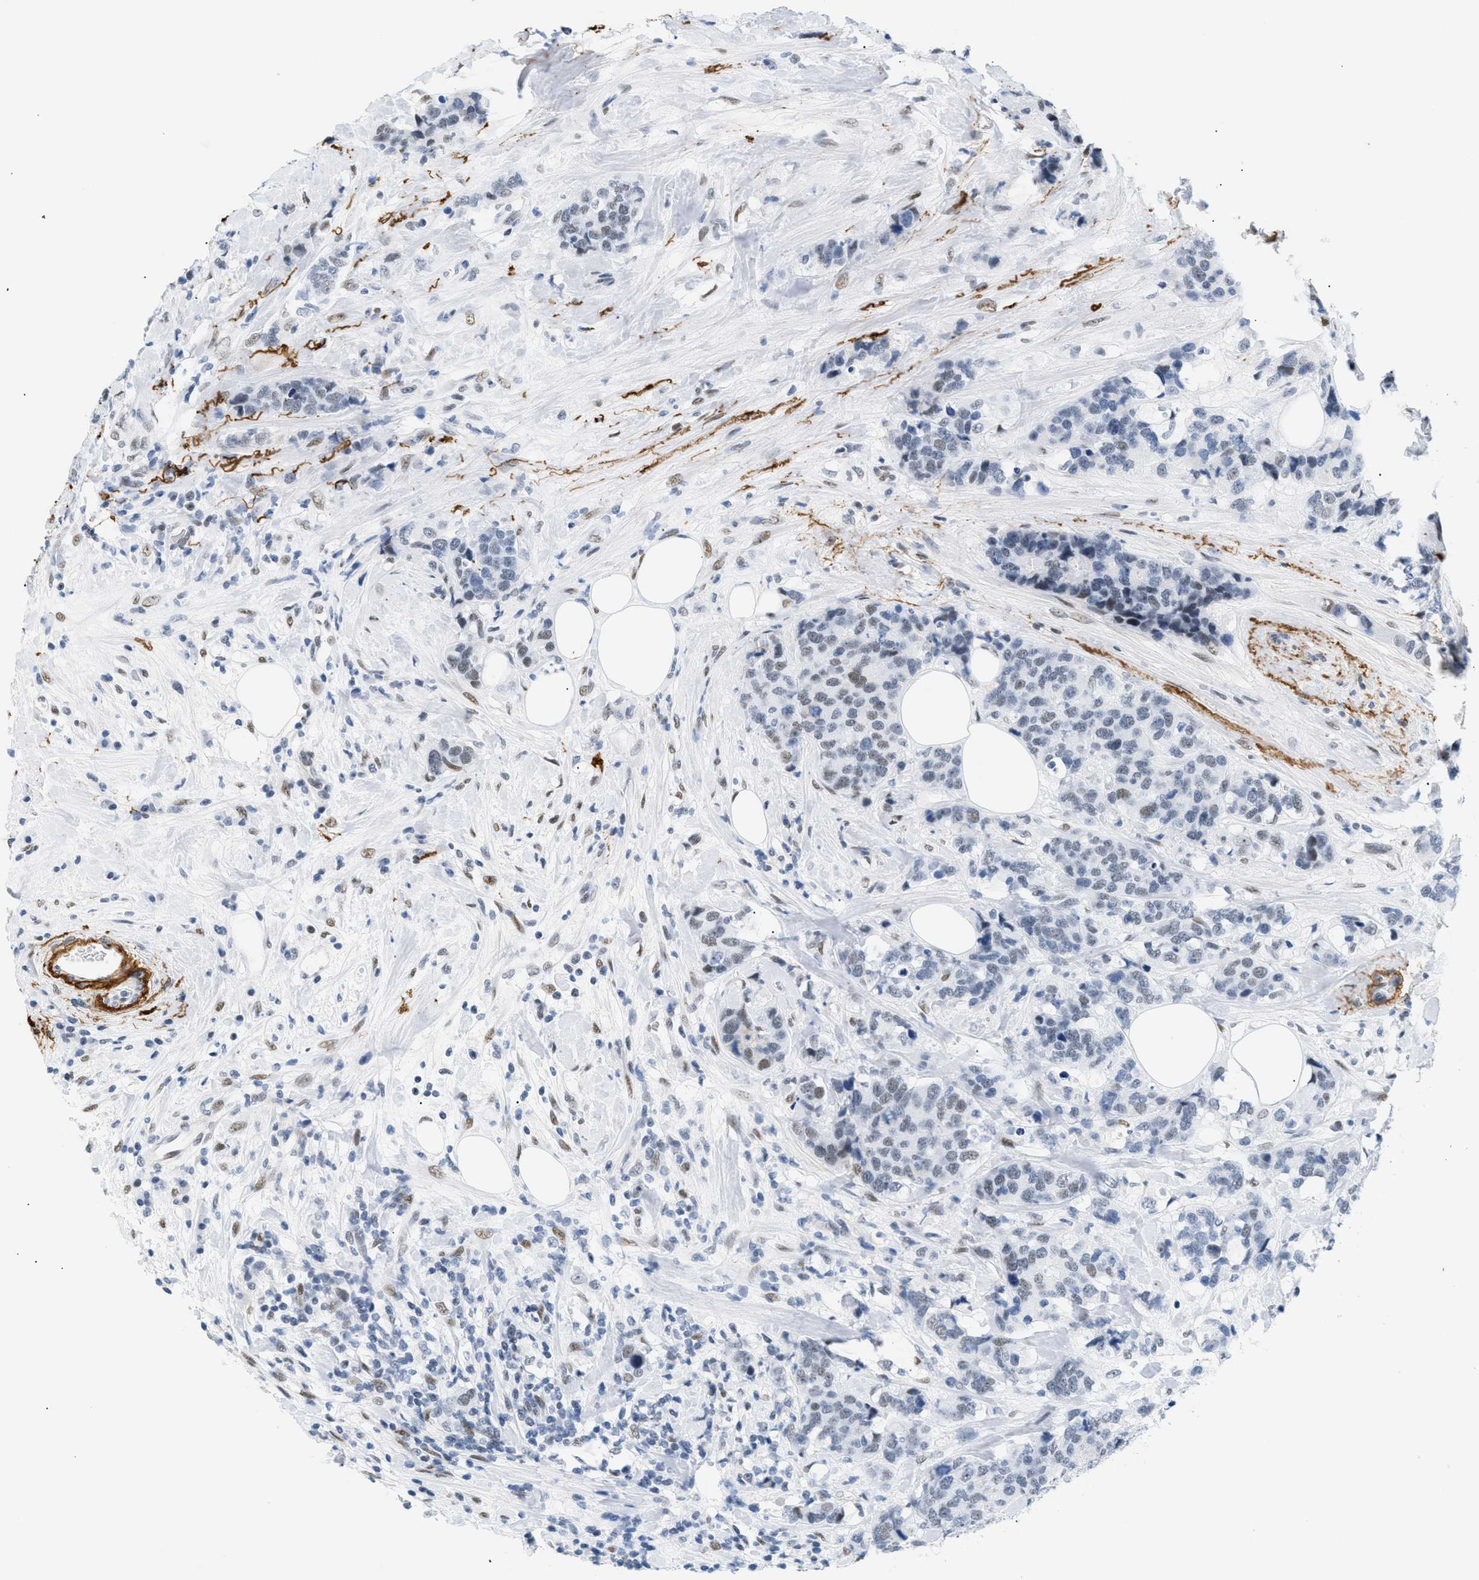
{"staining": {"intensity": "weak", "quantity": "<25%", "location": "nuclear"}, "tissue": "breast cancer", "cell_type": "Tumor cells", "image_type": "cancer", "snomed": [{"axis": "morphology", "description": "Lobular carcinoma"}, {"axis": "topography", "description": "Breast"}], "caption": "Immunohistochemical staining of human breast cancer (lobular carcinoma) reveals no significant expression in tumor cells.", "gene": "ELN", "patient": {"sex": "female", "age": 59}}